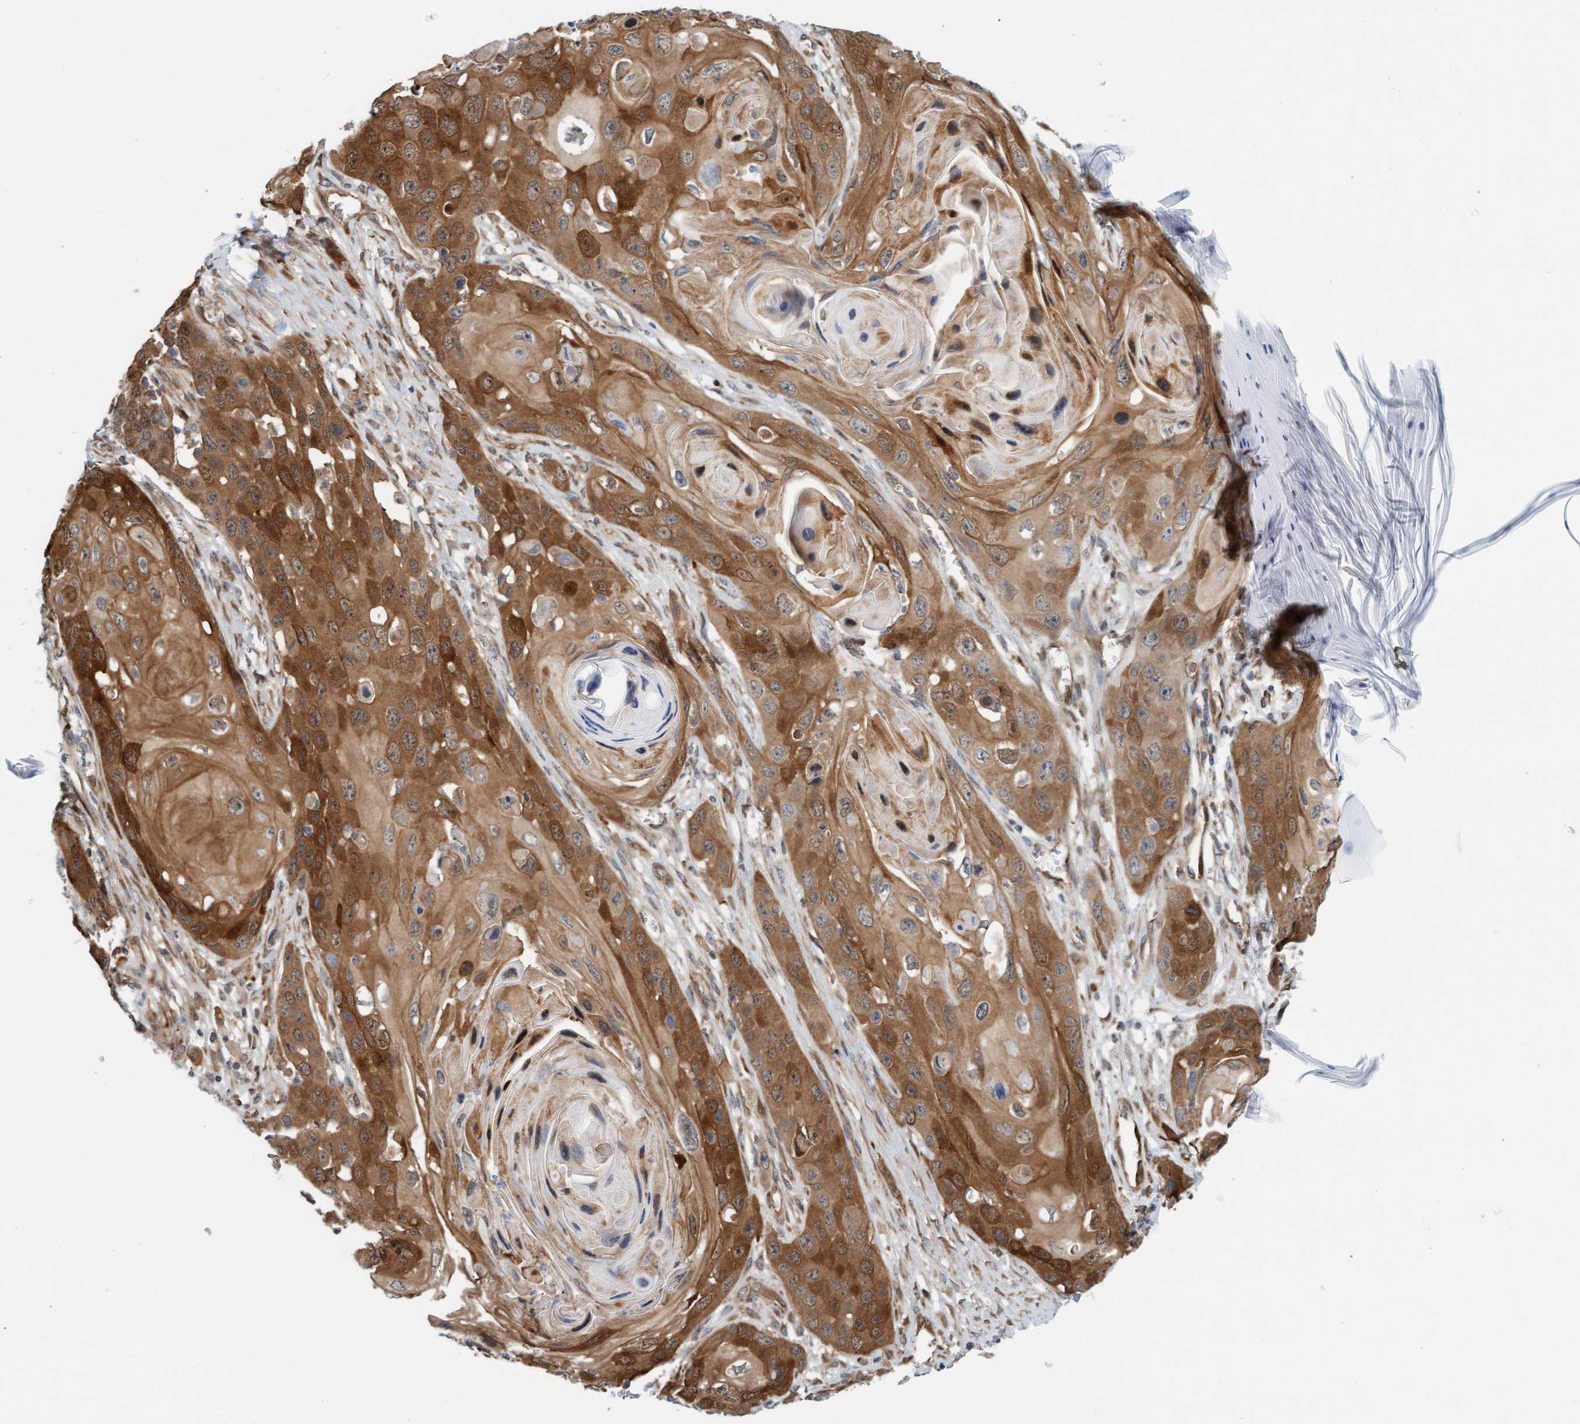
{"staining": {"intensity": "strong", "quantity": ">75%", "location": "cytoplasmic/membranous"}, "tissue": "skin cancer", "cell_type": "Tumor cells", "image_type": "cancer", "snomed": [{"axis": "morphology", "description": "Squamous cell carcinoma, NOS"}, {"axis": "topography", "description": "Skin"}], "caption": "Skin cancer (squamous cell carcinoma) stained with a brown dye demonstrates strong cytoplasmic/membranous positive expression in approximately >75% of tumor cells.", "gene": "EIF4EBP1", "patient": {"sex": "male", "age": 55}}